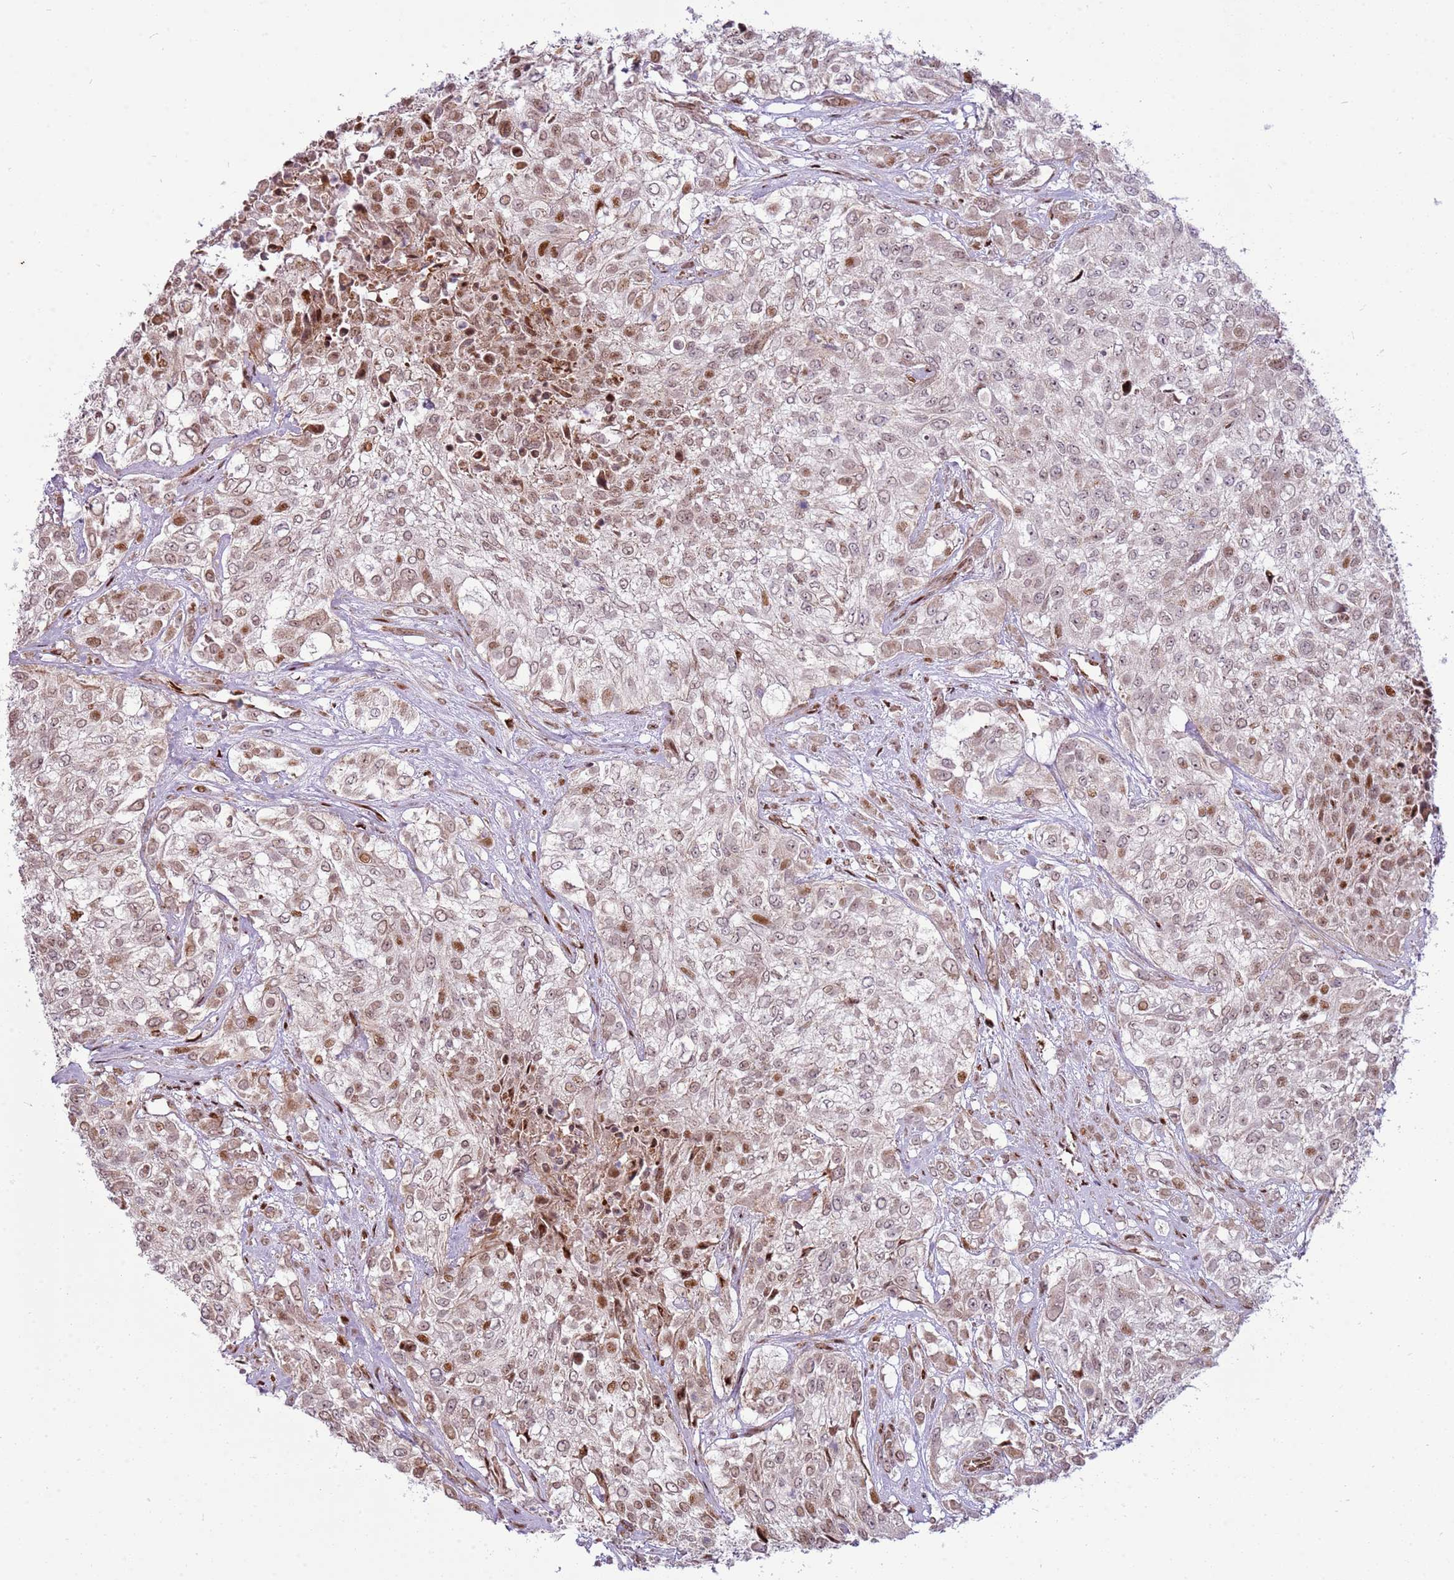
{"staining": {"intensity": "moderate", "quantity": "25%-75%", "location": "cytoplasmic/membranous,nuclear"}, "tissue": "urothelial cancer", "cell_type": "Tumor cells", "image_type": "cancer", "snomed": [{"axis": "morphology", "description": "Urothelial carcinoma, High grade"}, {"axis": "topography", "description": "Urinary bladder"}], "caption": "The image shows staining of urothelial carcinoma (high-grade), revealing moderate cytoplasmic/membranous and nuclear protein expression (brown color) within tumor cells.", "gene": "PCTP", "patient": {"sex": "male", "age": 57}}